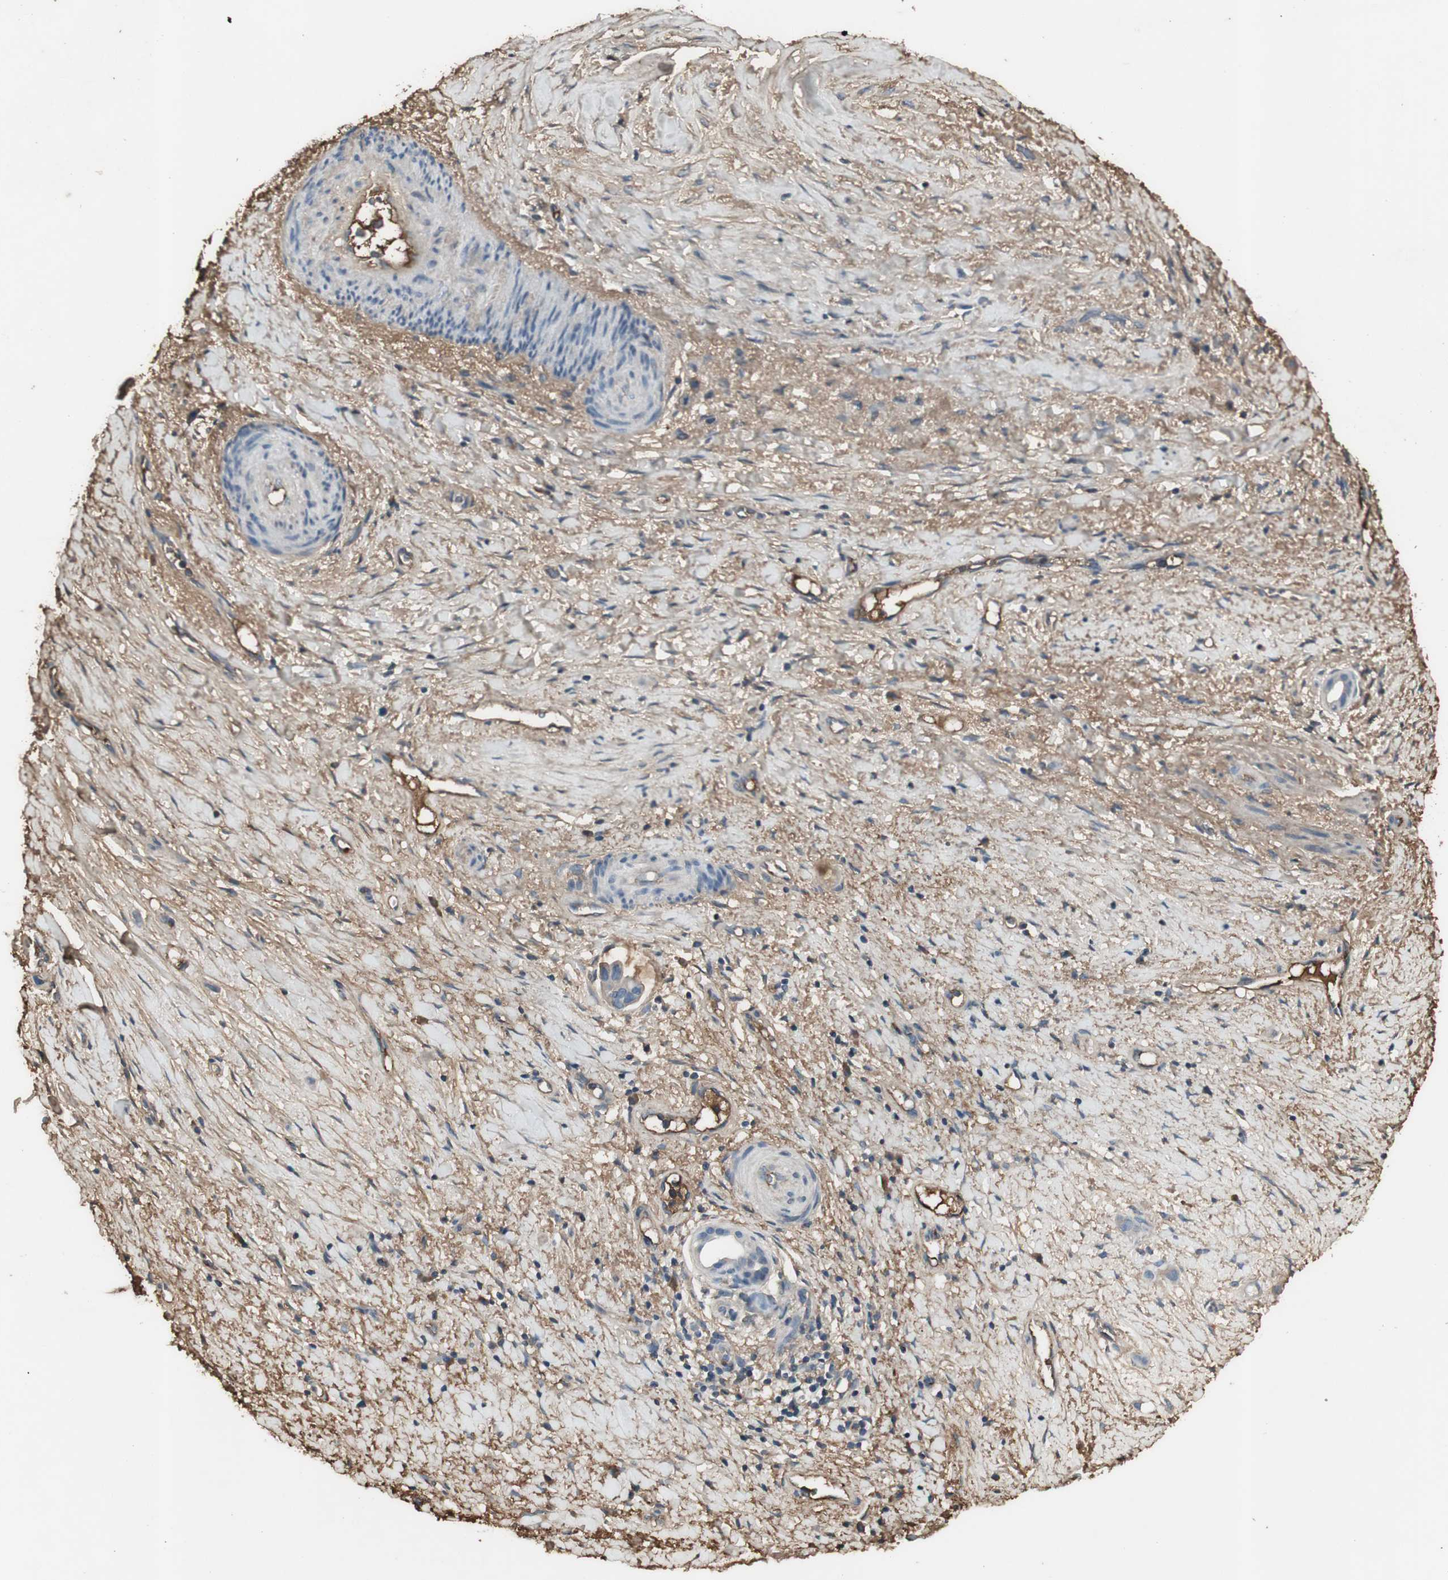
{"staining": {"intensity": "negative", "quantity": "none", "location": "none"}, "tissue": "liver cancer", "cell_type": "Tumor cells", "image_type": "cancer", "snomed": [{"axis": "morphology", "description": "Cholangiocarcinoma"}, {"axis": "topography", "description": "Liver"}], "caption": "IHC of human liver cholangiocarcinoma reveals no staining in tumor cells.", "gene": "MMP14", "patient": {"sex": "female", "age": 65}}